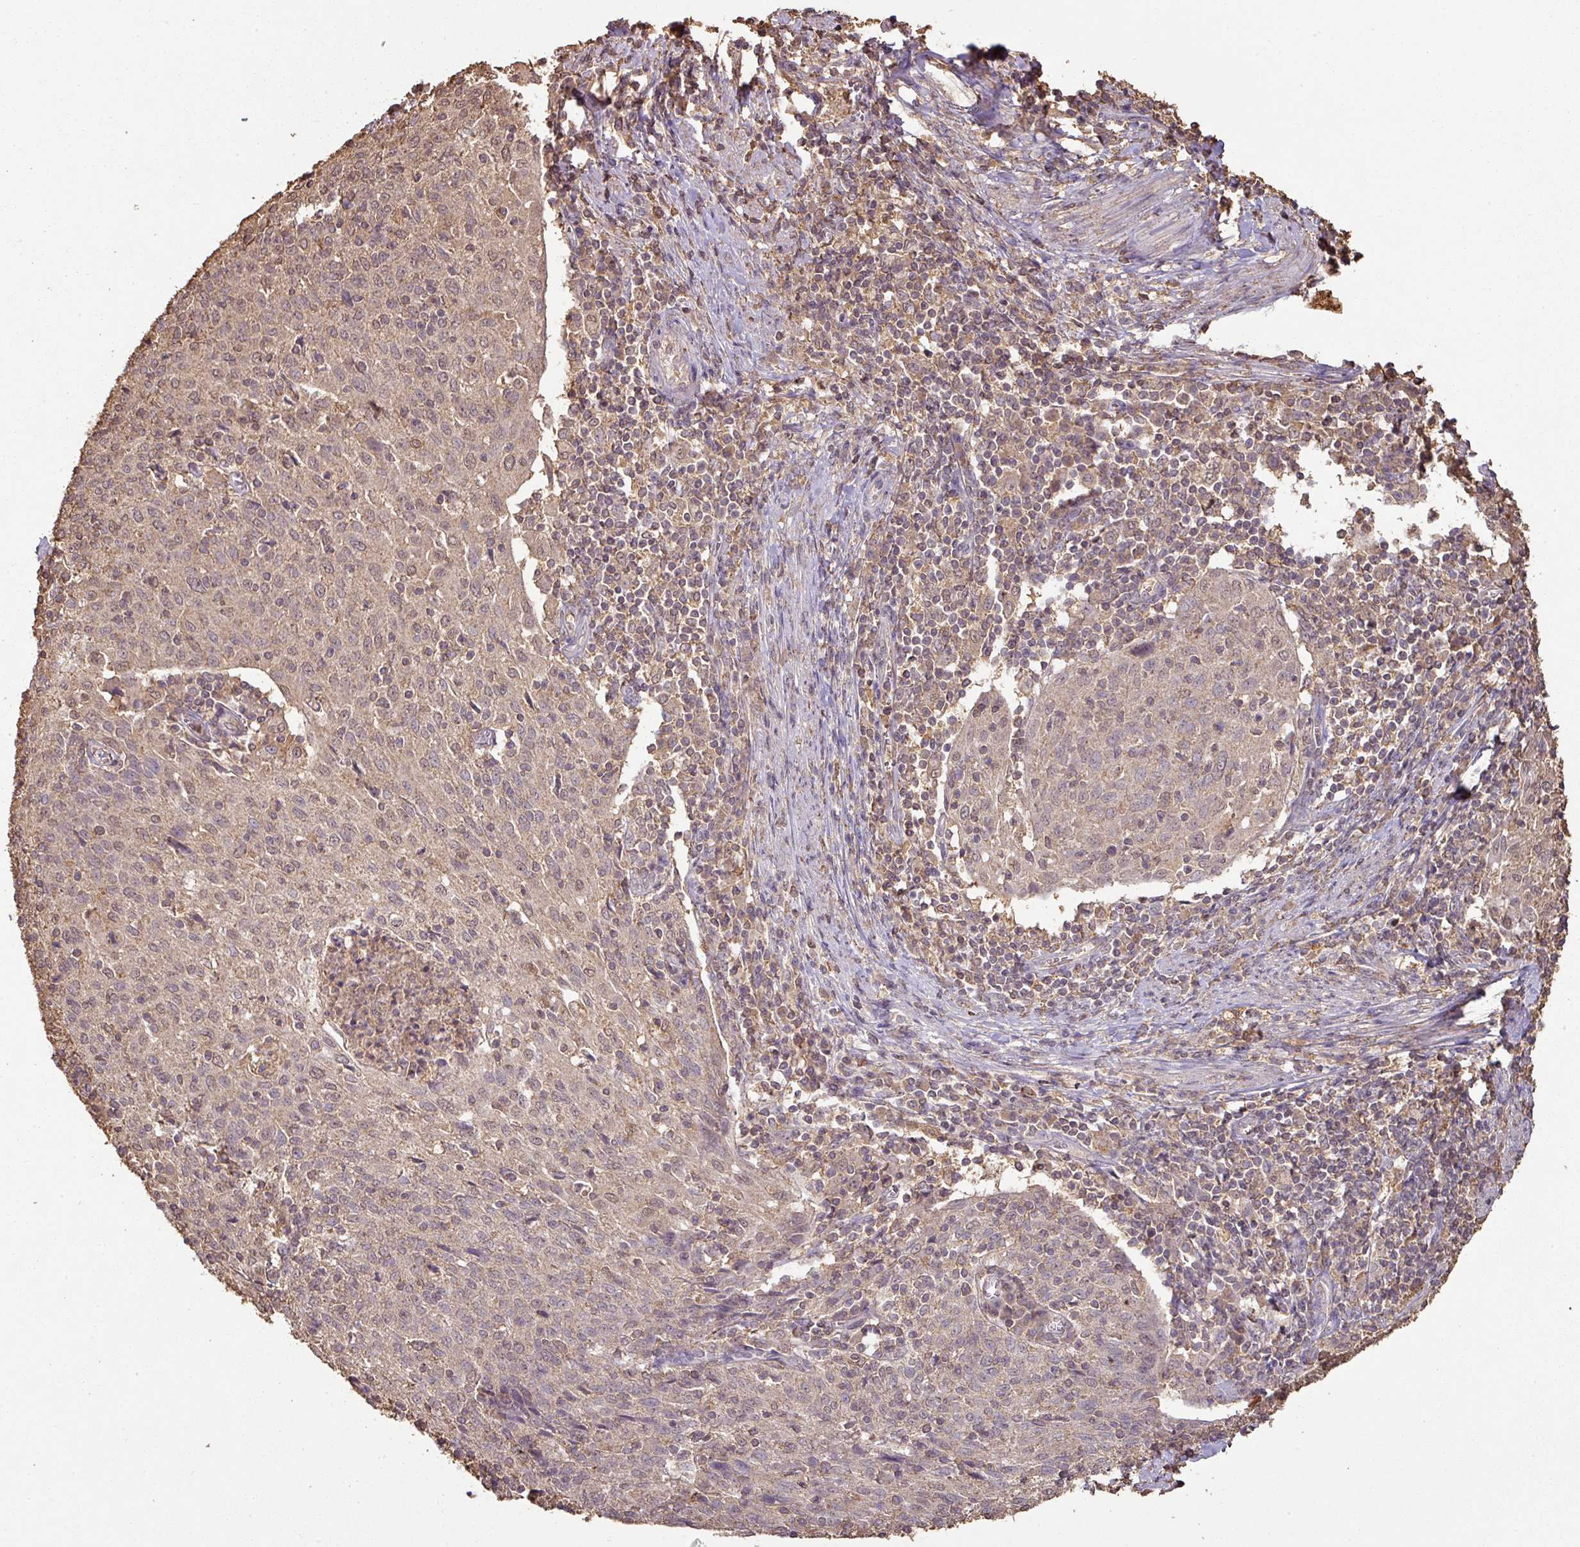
{"staining": {"intensity": "weak", "quantity": "25%-75%", "location": "cytoplasmic/membranous,nuclear"}, "tissue": "cervical cancer", "cell_type": "Tumor cells", "image_type": "cancer", "snomed": [{"axis": "morphology", "description": "Squamous cell carcinoma, NOS"}, {"axis": "topography", "description": "Cervix"}], "caption": "The histopathology image demonstrates staining of cervical cancer (squamous cell carcinoma), revealing weak cytoplasmic/membranous and nuclear protein expression (brown color) within tumor cells. The protein is stained brown, and the nuclei are stained in blue (DAB (3,3'-diaminobenzidine) IHC with brightfield microscopy, high magnification).", "gene": "ATAT1", "patient": {"sex": "female", "age": 52}}